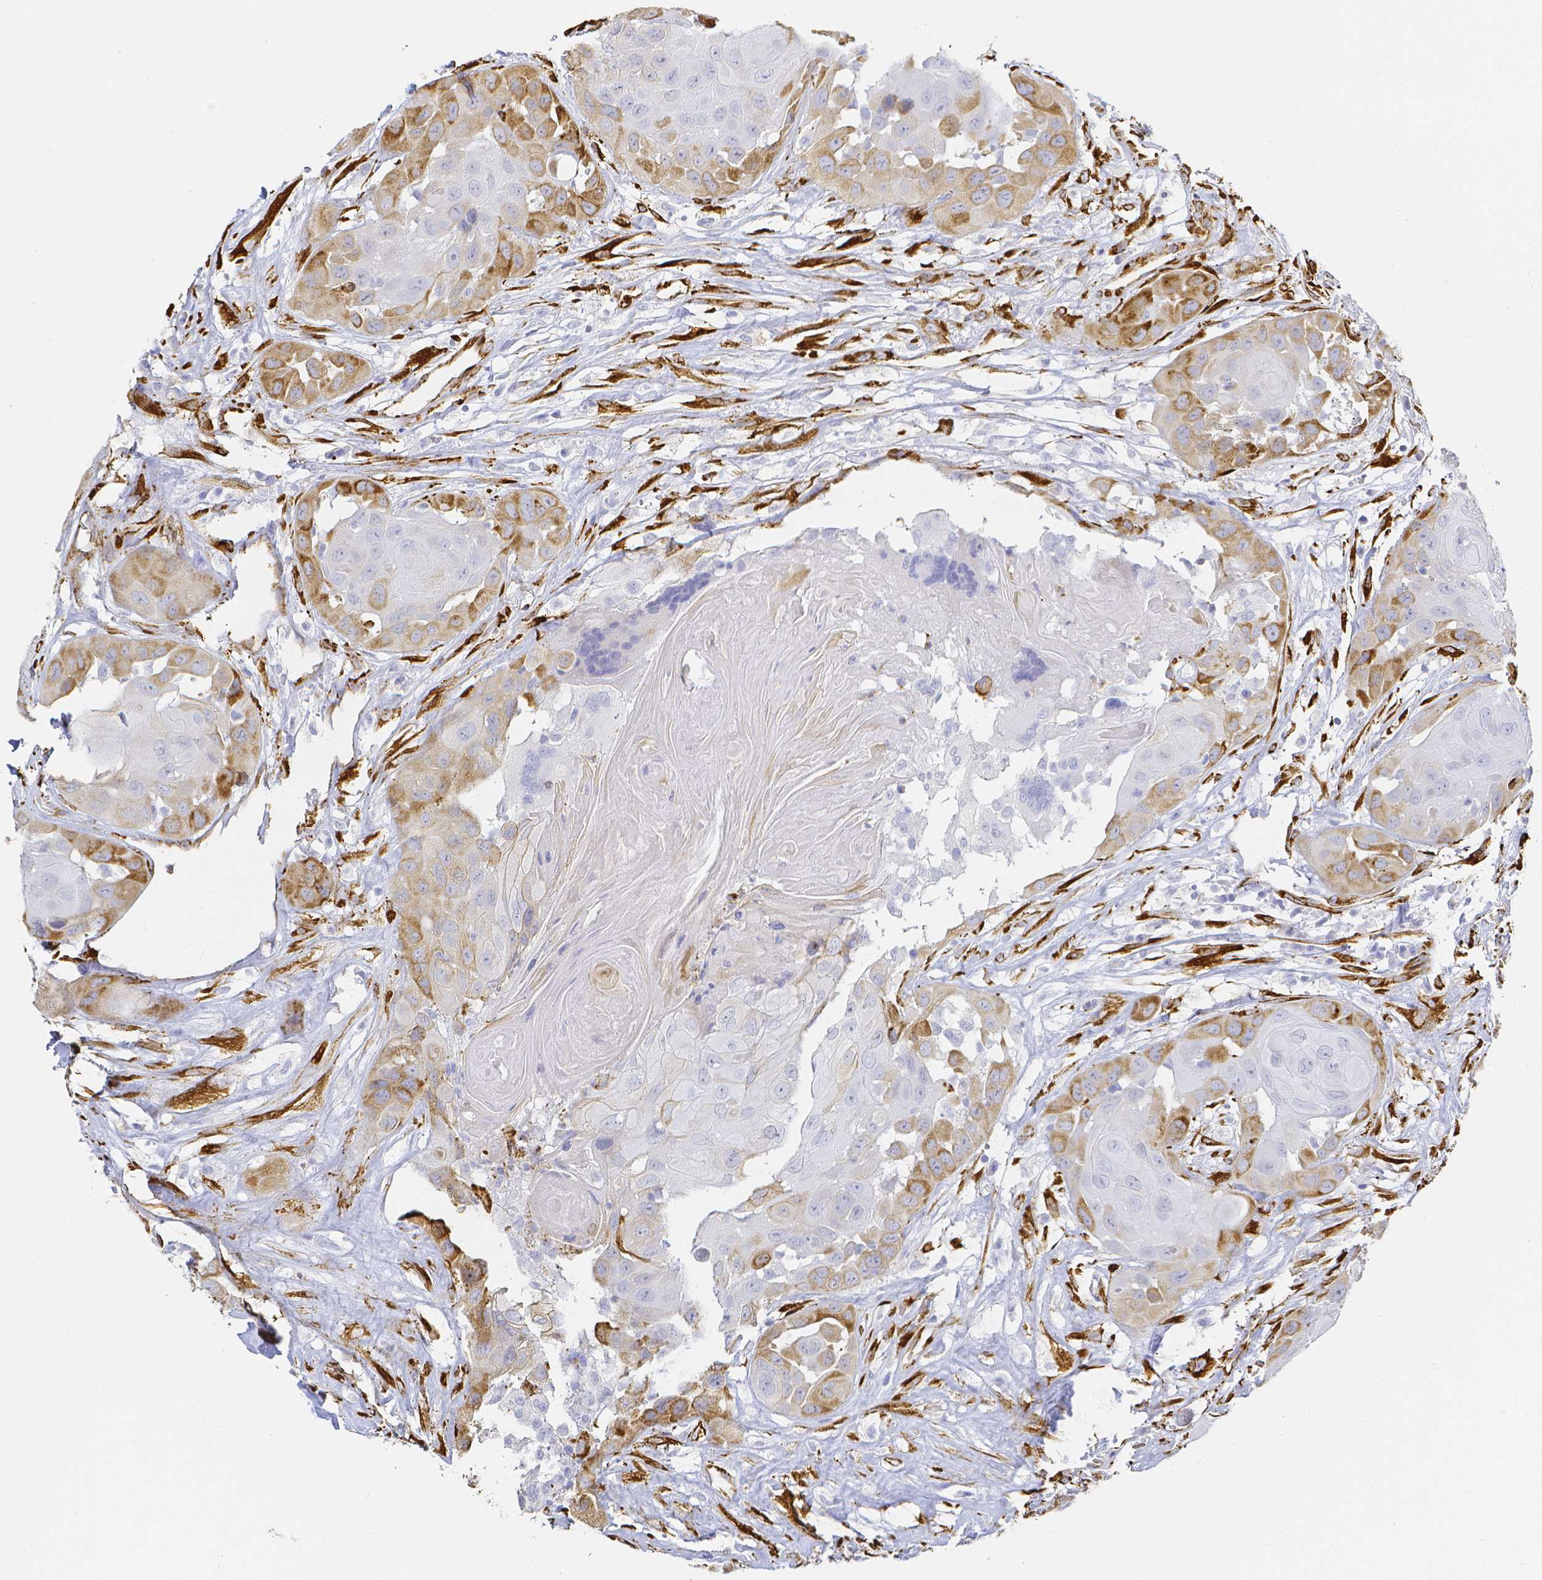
{"staining": {"intensity": "moderate", "quantity": "<25%", "location": "cytoplasmic/membranous"}, "tissue": "head and neck cancer", "cell_type": "Tumor cells", "image_type": "cancer", "snomed": [{"axis": "morphology", "description": "Squamous cell carcinoma, NOS"}, {"axis": "topography", "description": "Head-Neck"}], "caption": "Human head and neck cancer (squamous cell carcinoma) stained with a brown dye demonstrates moderate cytoplasmic/membranous positive expression in about <25% of tumor cells.", "gene": "SMURF1", "patient": {"sex": "male", "age": 83}}